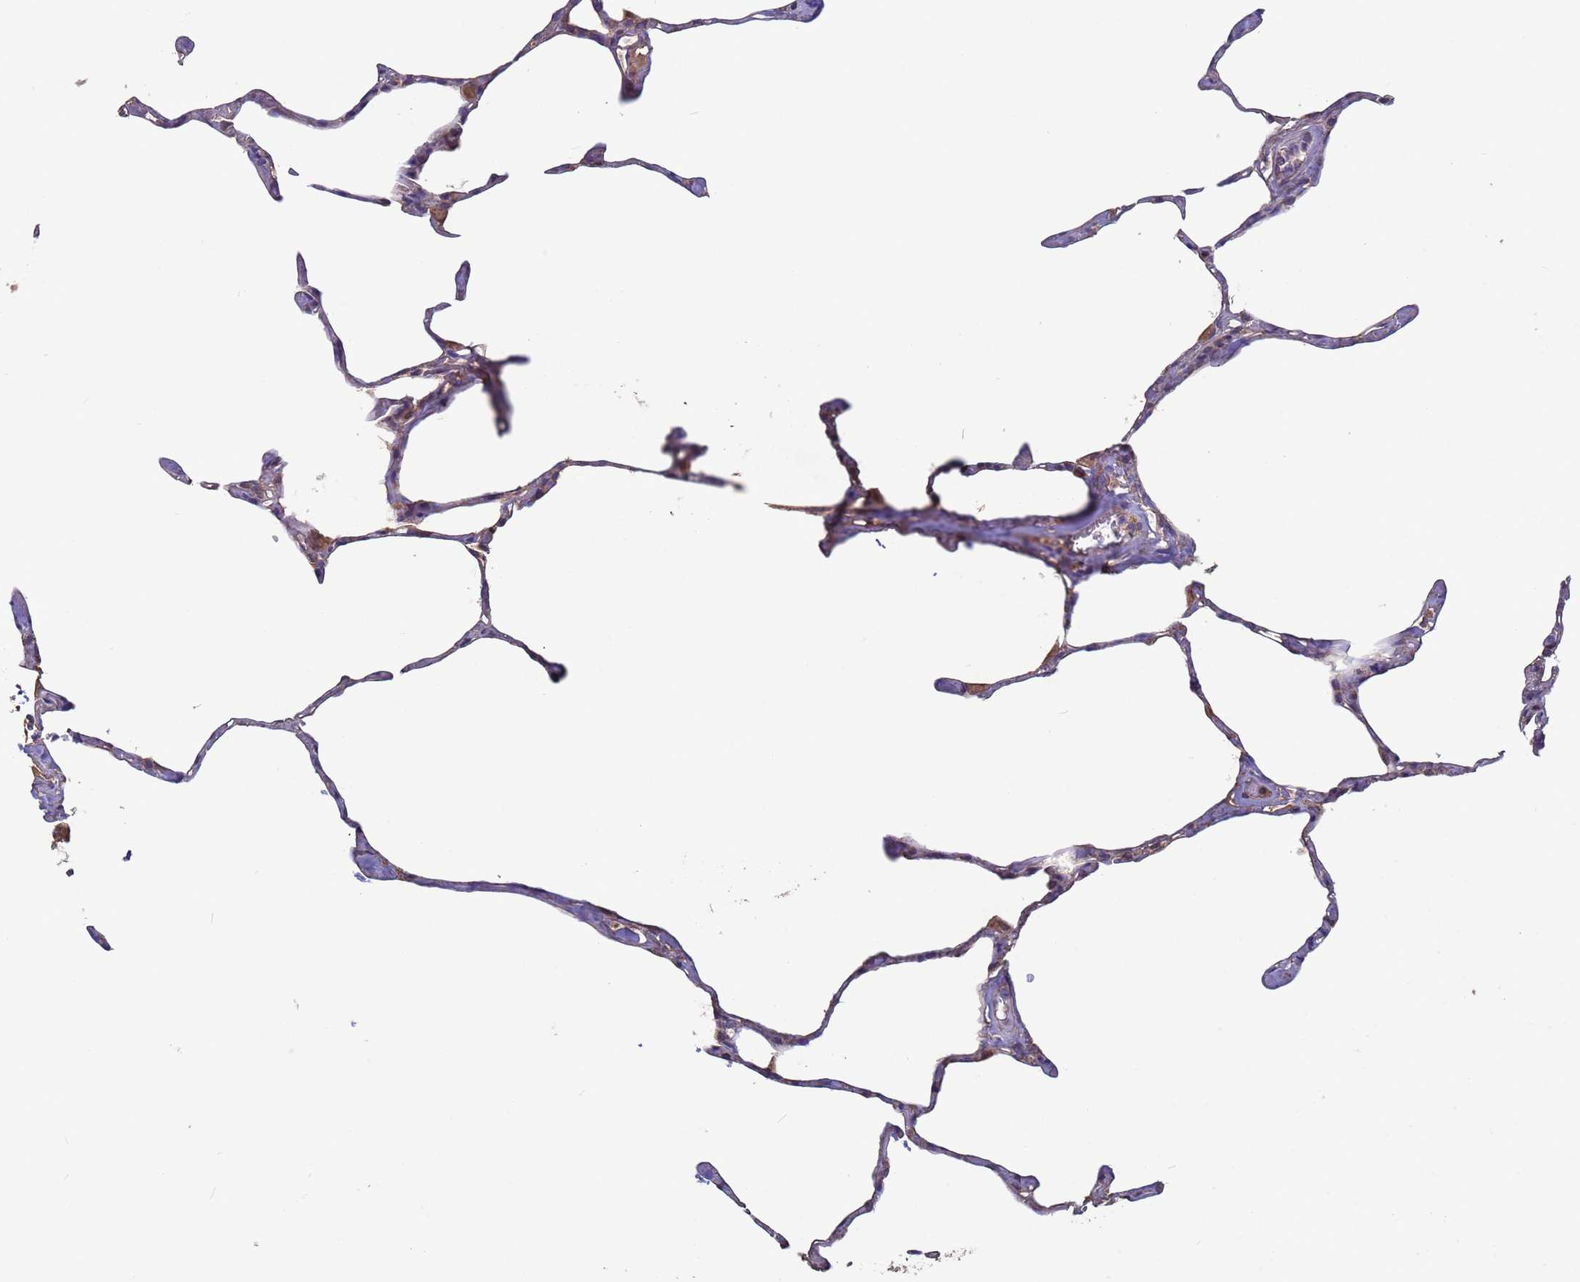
{"staining": {"intensity": "moderate", "quantity": "<25%", "location": "cytoplasmic/membranous"}, "tissue": "lung", "cell_type": "Alveolar cells", "image_type": "normal", "snomed": [{"axis": "morphology", "description": "Normal tissue, NOS"}, {"axis": "topography", "description": "Lung"}], "caption": "Moderate cytoplasmic/membranous protein expression is present in about <25% of alveolar cells in lung. (DAB IHC with brightfield microscopy, high magnification).", "gene": "EEF1AKMT1", "patient": {"sex": "male", "age": 65}}